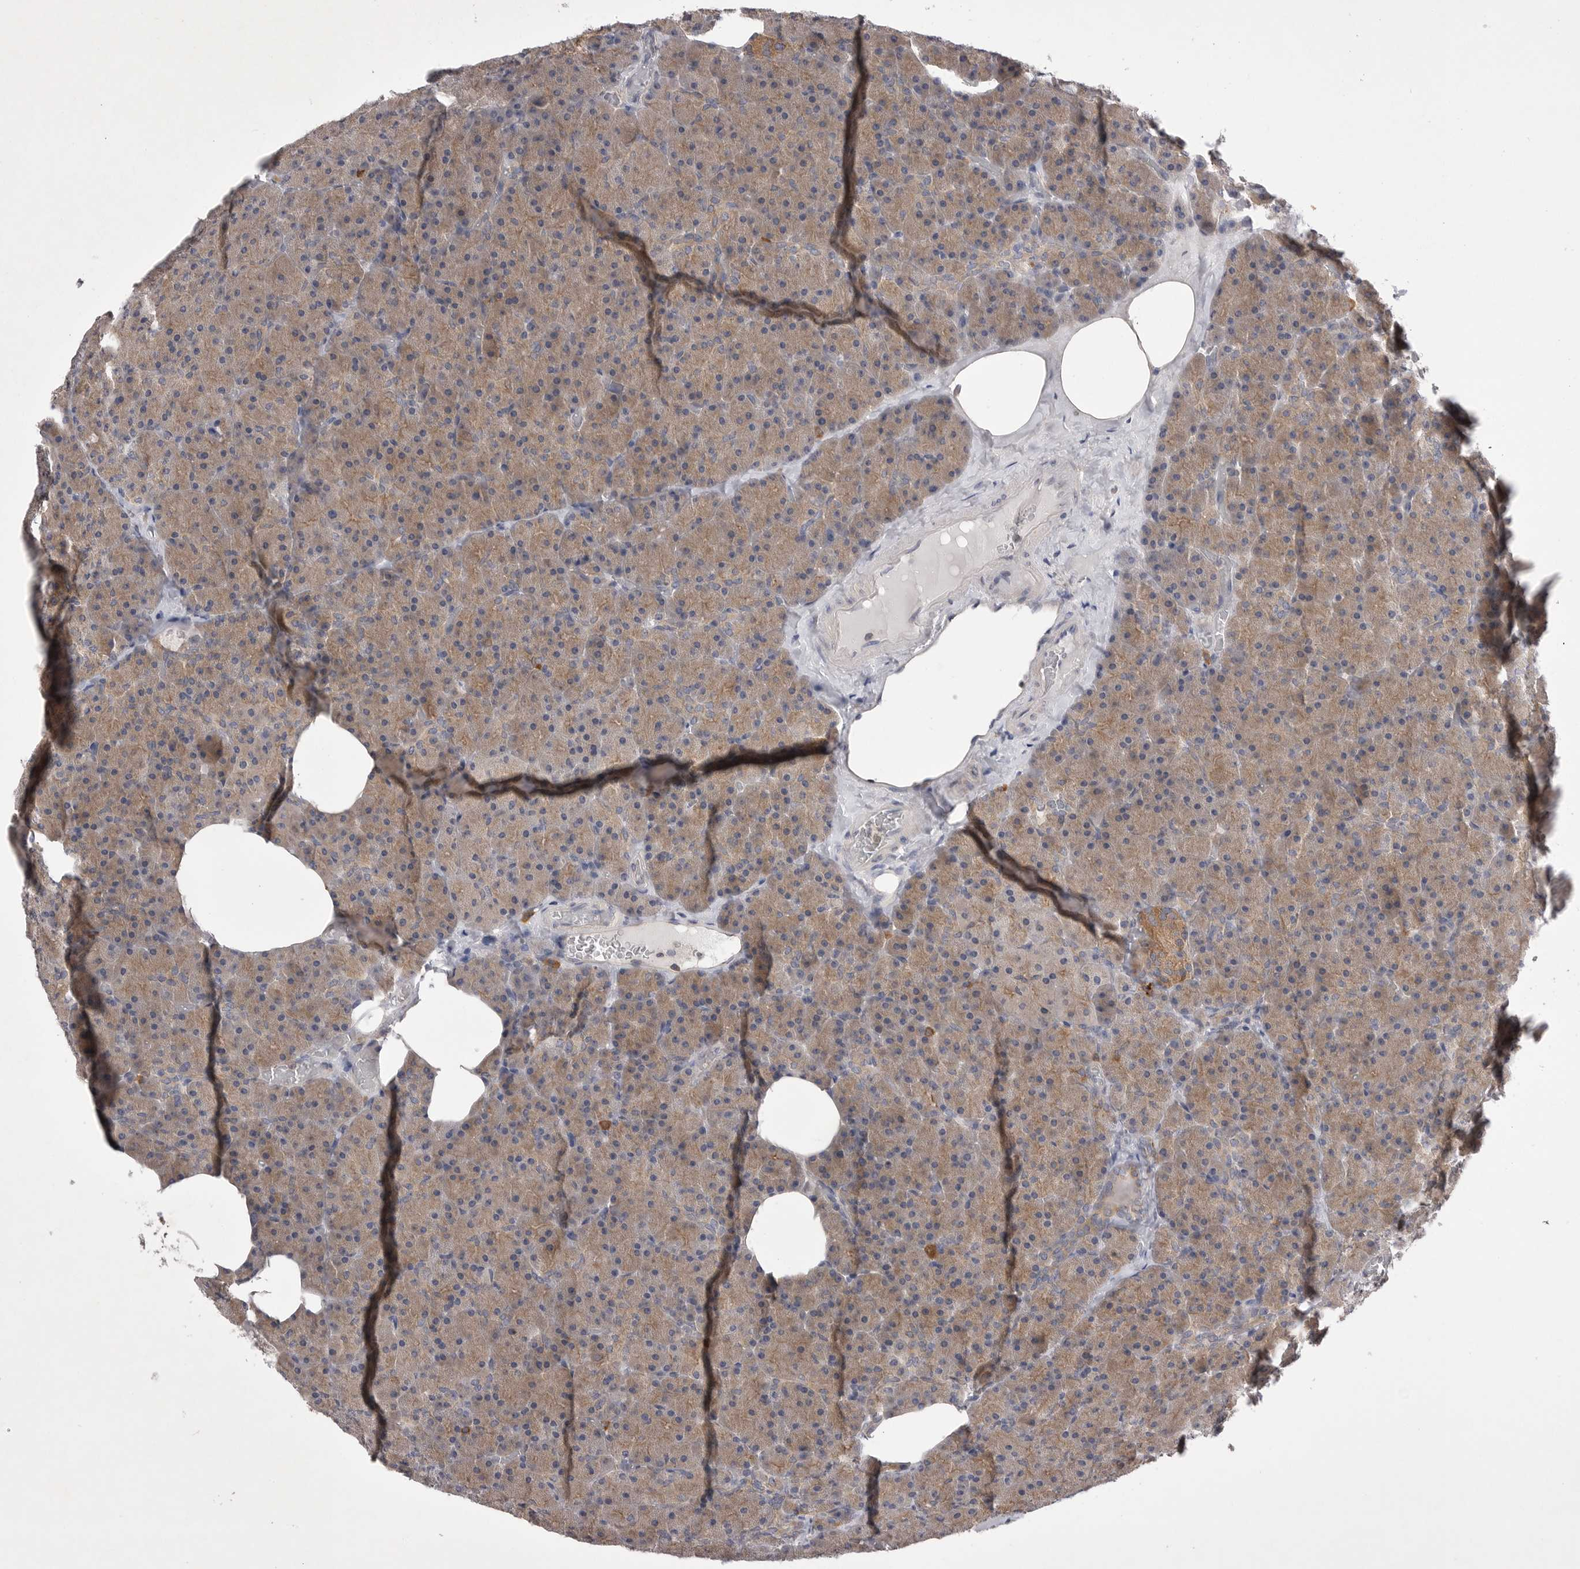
{"staining": {"intensity": "moderate", "quantity": ">75%", "location": "cytoplasmic/membranous"}, "tissue": "pancreas", "cell_type": "Exocrine glandular cells", "image_type": "normal", "snomed": [{"axis": "morphology", "description": "Normal tissue, NOS"}, {"axis": "morphology", "description": "Carcinoid, malignant, NOS"}, {"axis": "topography", "description": "Pancreas"}], "caption": "A medium amount of moderate cytoplasmic/membranous positivity is identified in about >75% of exocrine glandular cells in normal pancreas. (IHC, brightfield microscopy, high magnification).", "gene": "VAC14", "patient": {"sex": "female", "age": 35}}